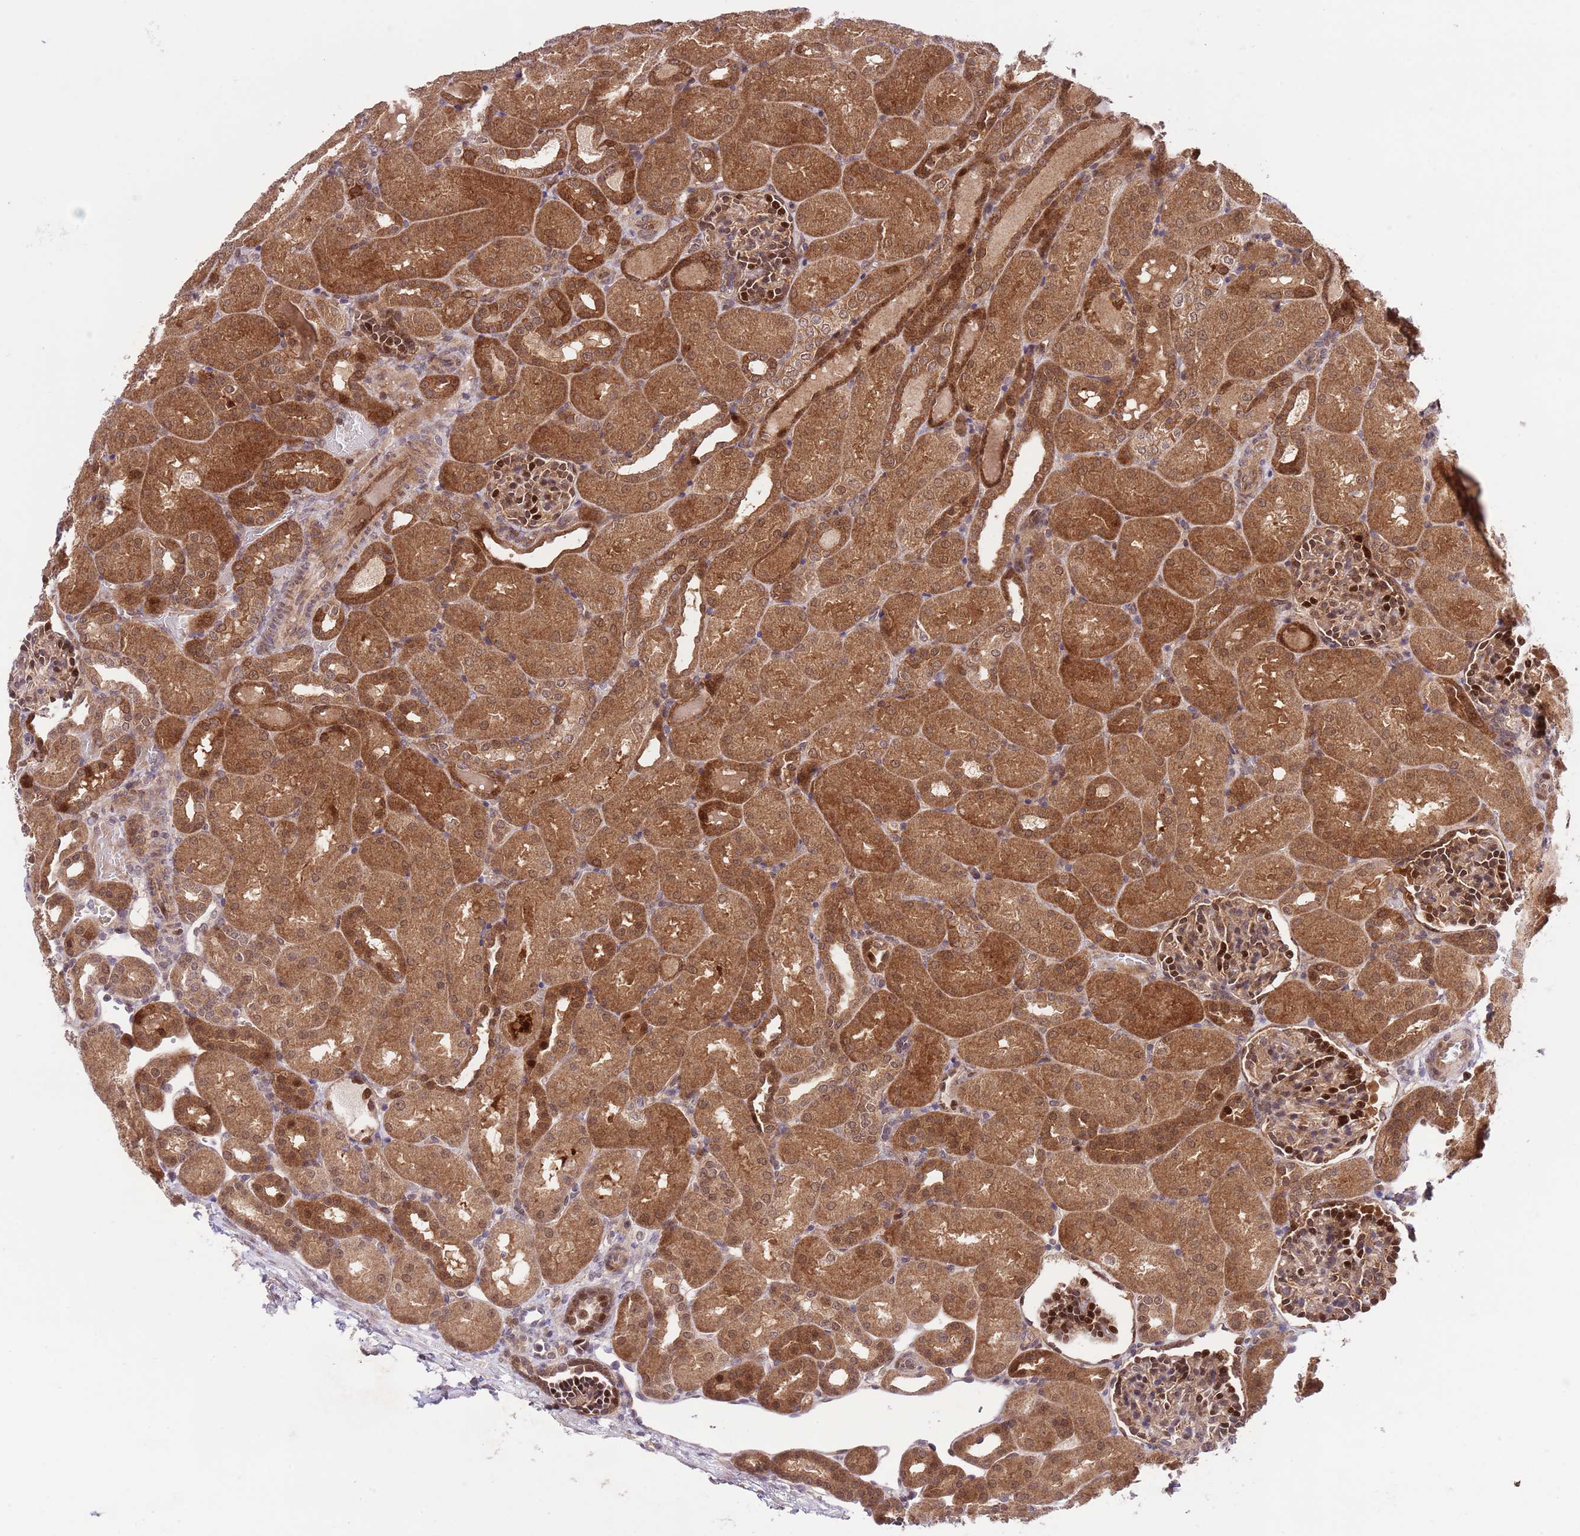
{"staining": {"intensity": "strong", "quantity": "25%-75%", "location": "cytoplasmic/membranous,nuclear"}, "tissue": "kidney", "cell_type": "Cells in glomeruli", "image_type": "normal", "snomed": [{"axis": "morphology", "description": "Normal tissue, NOS"}, {"axis": "topography", "description": "Kidney"}], "caption": "IHC photomicrograph of normal human kidney stained for a protein (brown), which reveals high levels of strong cytoplasmic/membranous,nuclear positivity in approximately 25%-75% of cells in glomeruli.", "gene": "HDHD2", "patient": {"sex": "male", "age": 1}}